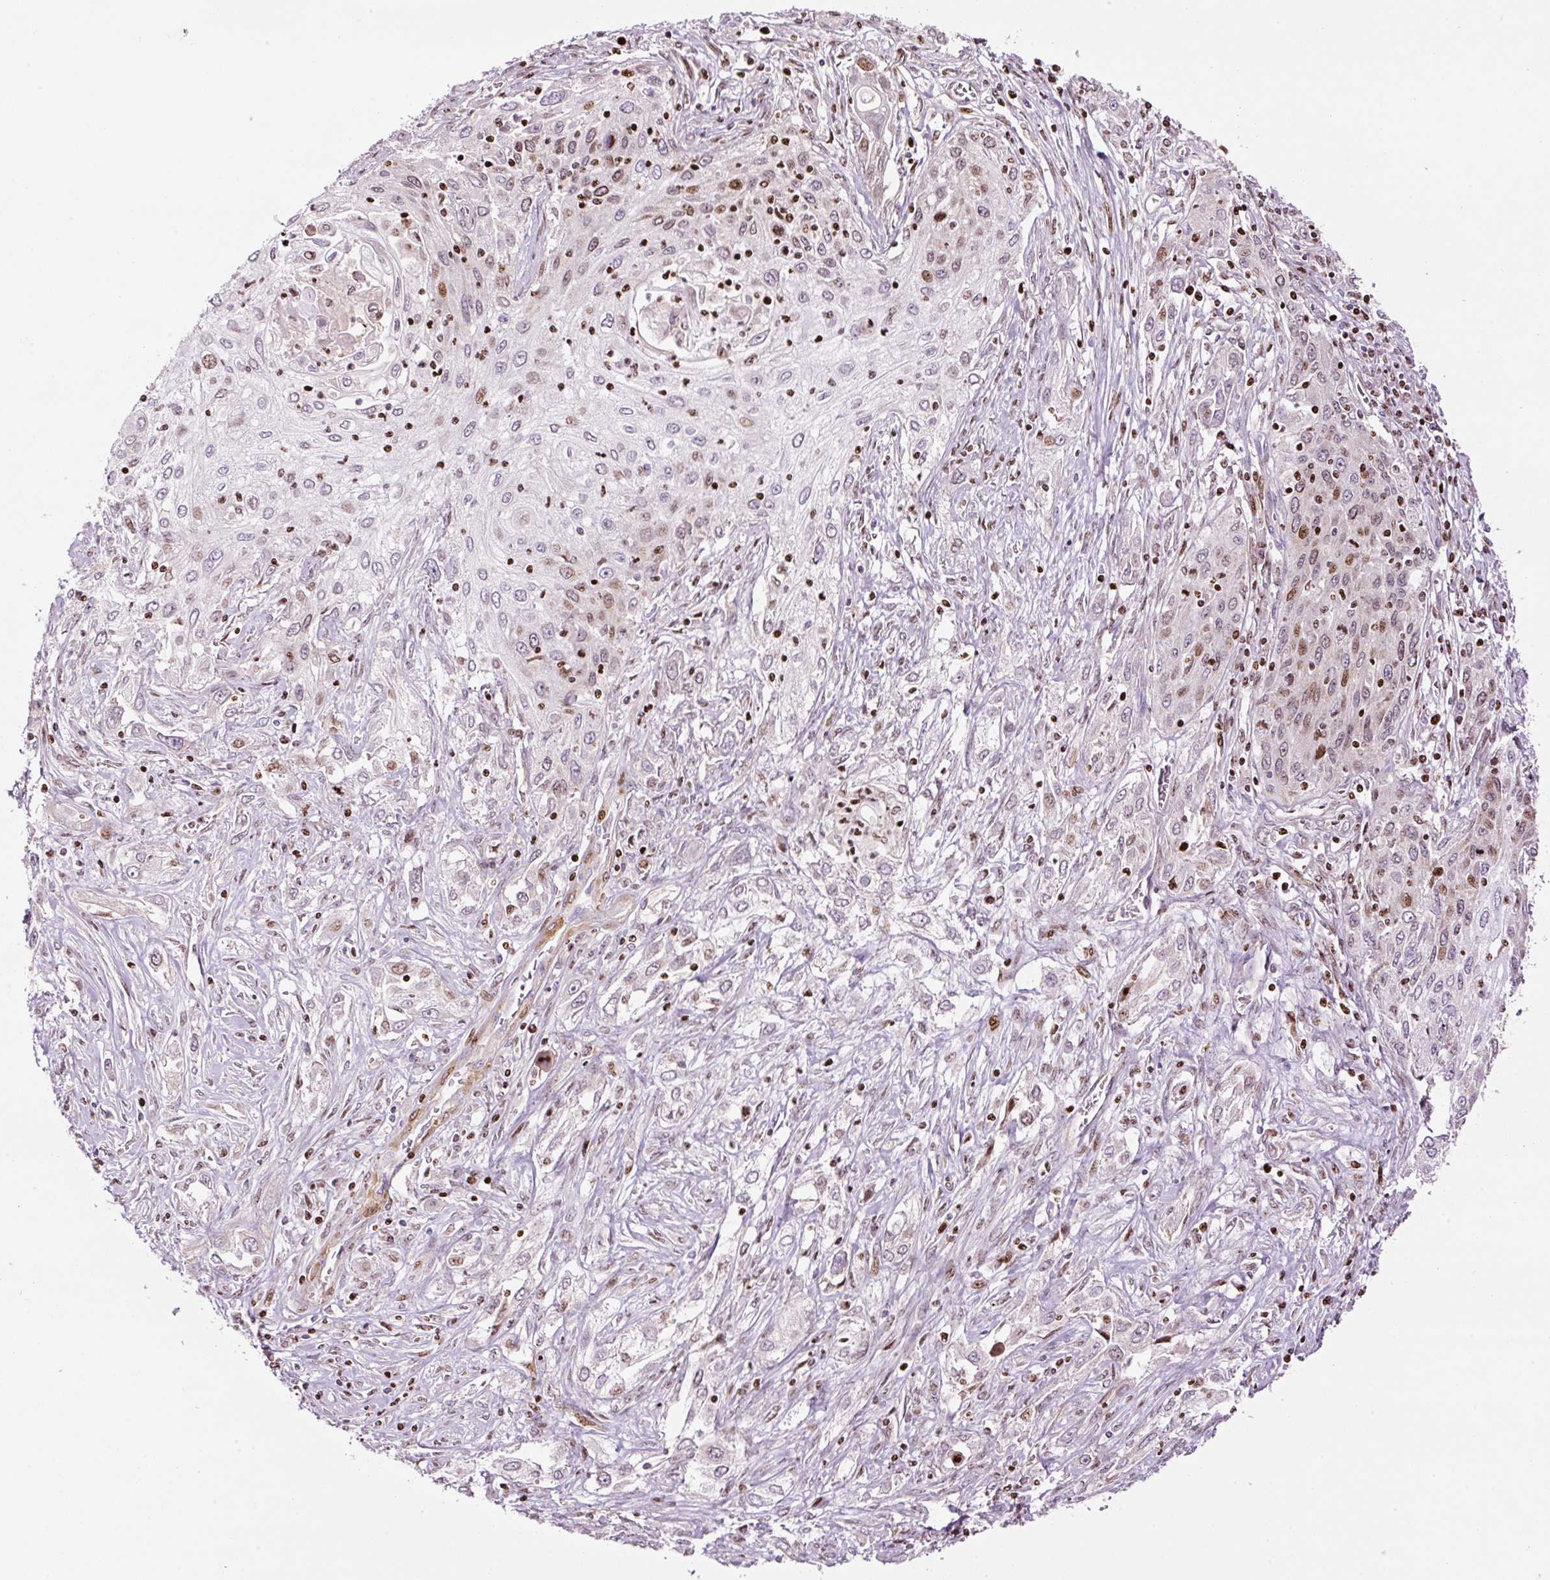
{"staining": {"intensity": "moderate", "quantity": "<25%", "location": "nuclear"}, "tissue": "lung cancer", "cell_type": "Tumor cells", "image_type": "cancer", "snomed": [{"axis": "morphology", "description": "Squamous cell carcinoma, NOS"}, {"axis": "topography", "description": "Lung"}], "caption": "The micrograph shows immunohistochemical staining of lung cancer. There is moderate nuclear expression is appreciated in about <25% of tumor cells. The staining was performed using DAB (3,3'-diaminobenzidine) to visualize the protein expression in brown, while the nuclei were stained in blue with hematoxylin (Magnification: 20x).", "gene": "TMEM8B", "patient": {"sex": "female", "age": 69}}